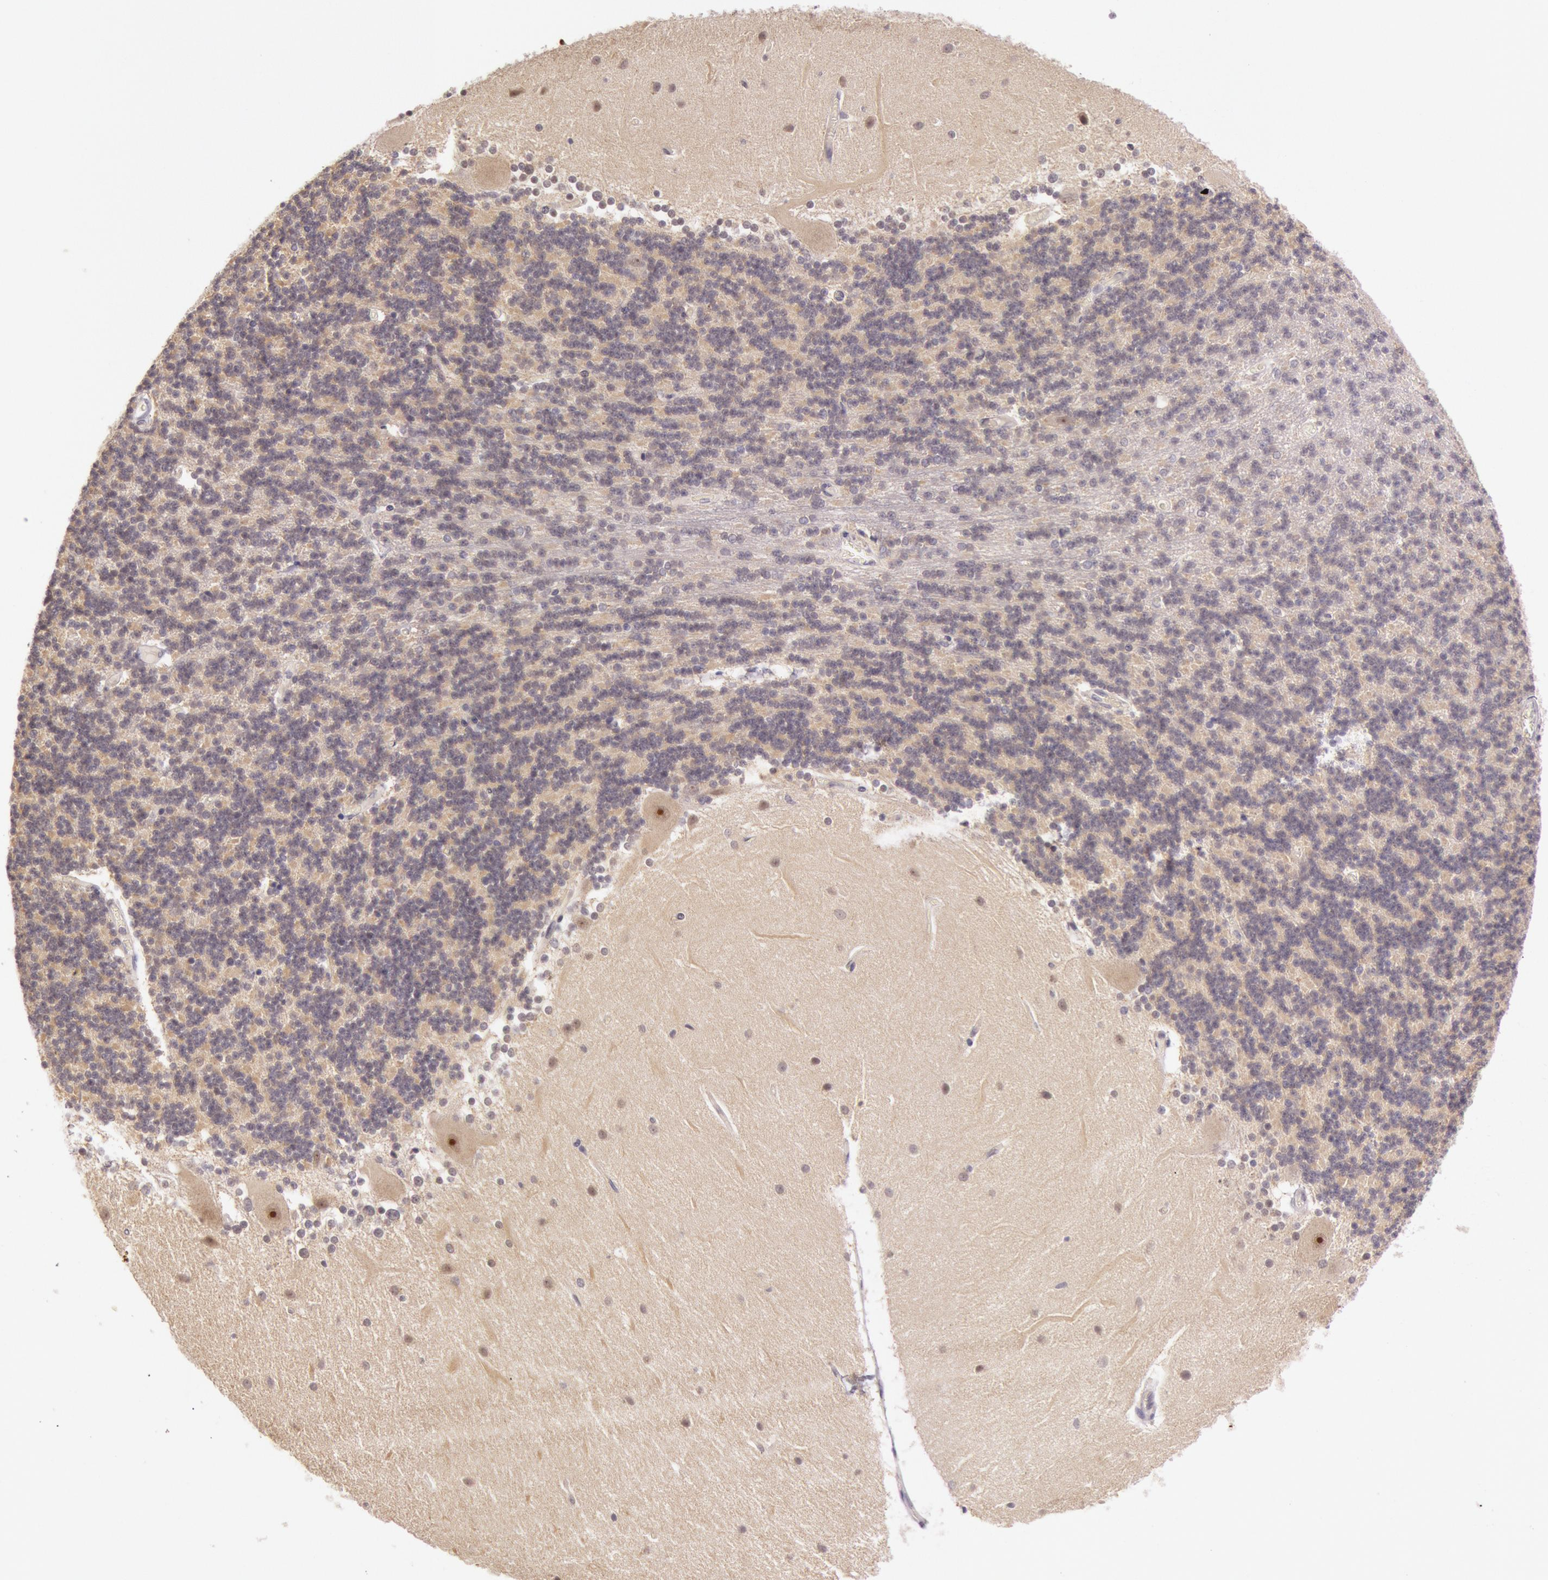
{"staining": {"intensity": "weak", "quantity": "25%-75%", "location": "nuclear"}, "tissue": "cerebellum", "cell_type": "Cells in granular layer", "image_type": "normal", "snomed": [{"axis": "morphology", "description": "Normal tissue, NOS"}, {"axis": "topography", "description": "Cerebellum"}], "caption": "Immunohistochemistry micrograph of unremarkable cerebellum stained for a protein (brown), which reveals low levels of weak nuclear positivity in about 25%-75% of cells in granular layer.", "gene": "CDK16", "patient": {"sex": "female", "age": 54}}